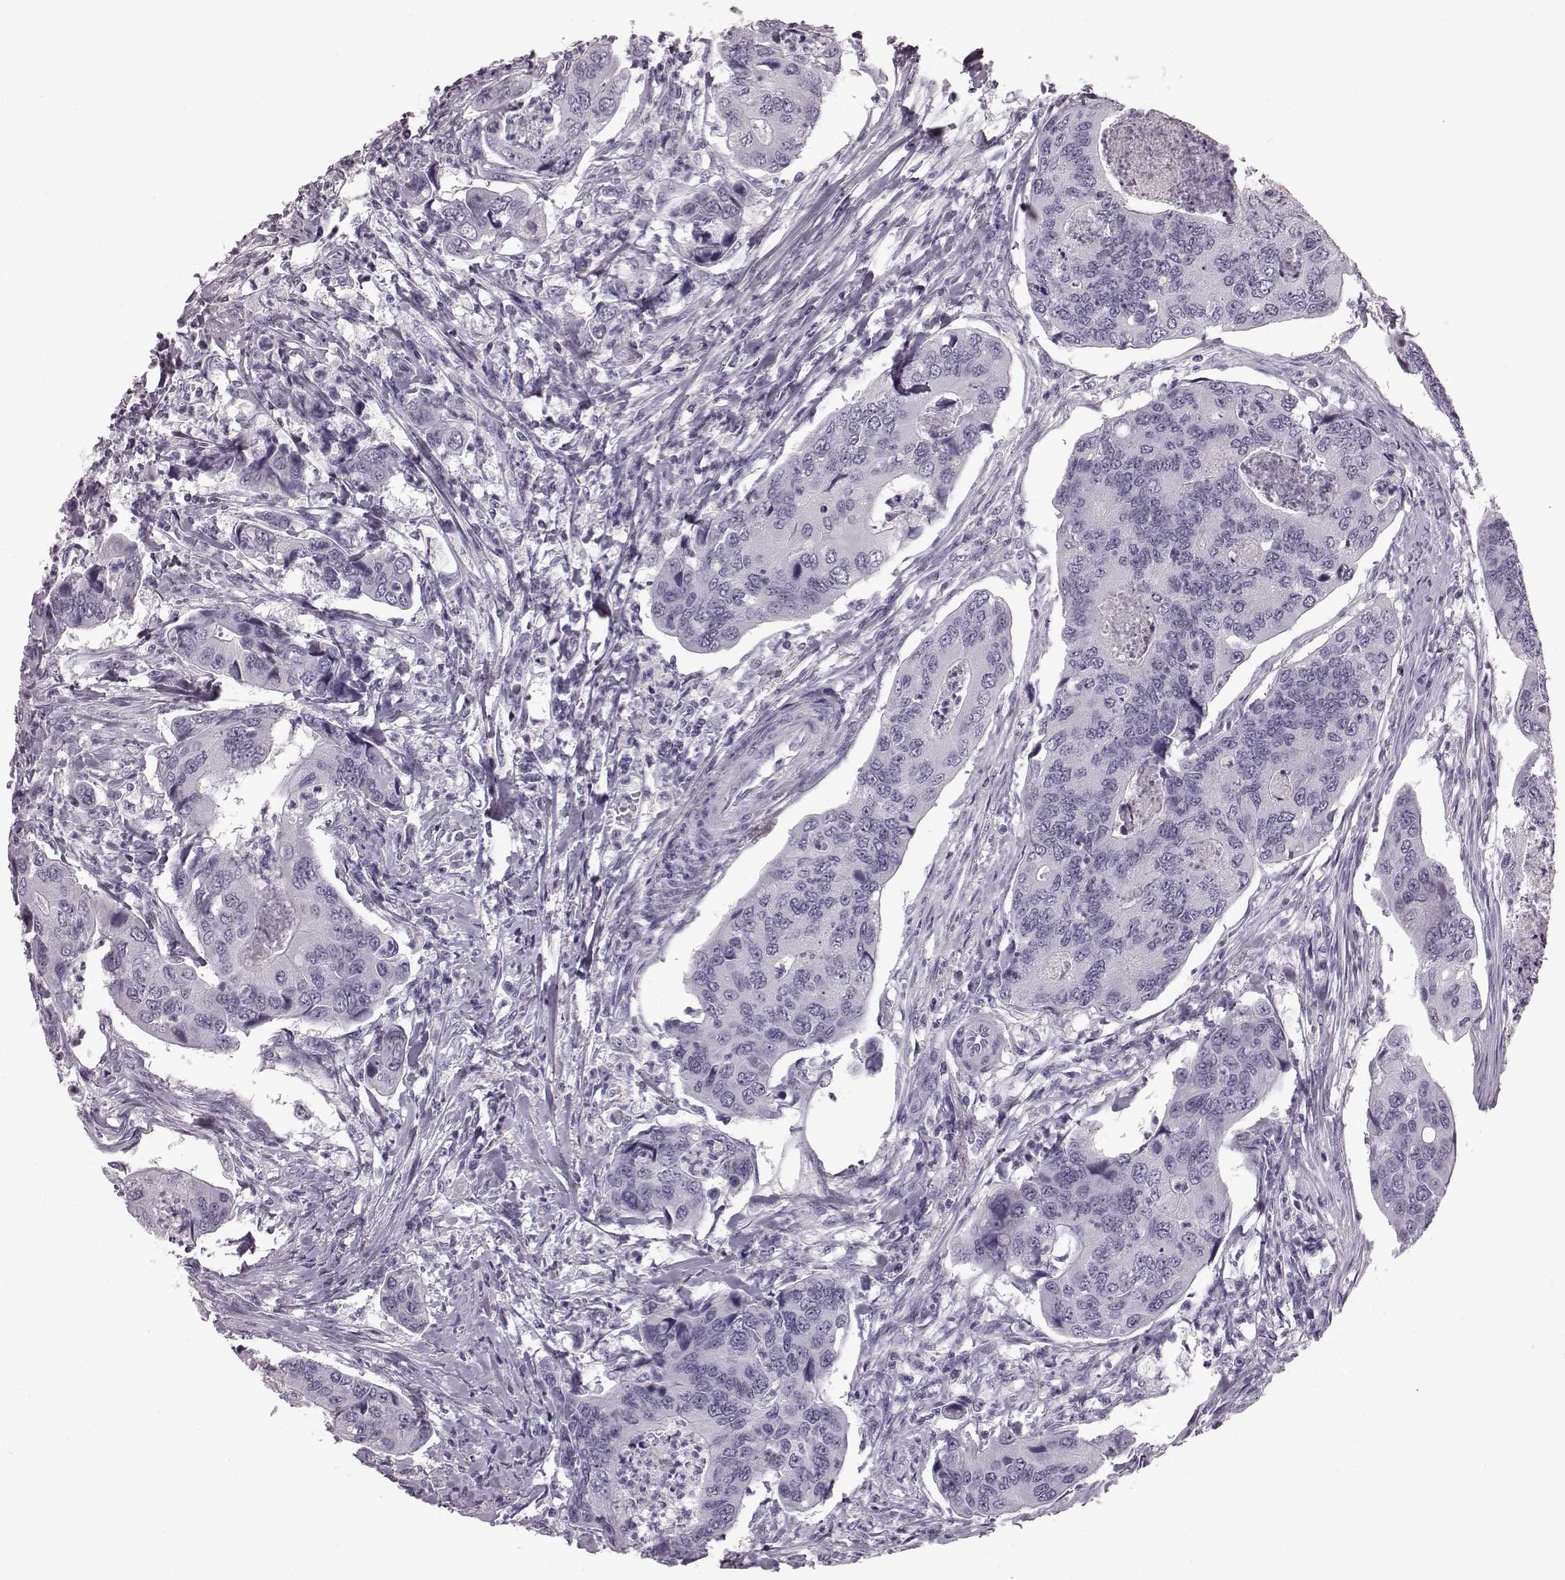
{"staining": {"intensity": "negative", "quantity": "none", "location": "none"}, "tissue": "colorectal cancer", "cell_type": "Tumor cells", "image_type": "cancer", "snomed": [{"axis": "morphology", "description": "Adenocarcinoma, NOS"}, {"axis": "topography", "description": "Colon"}], "caption": "This is an immunohistochemistry micrograph of colorectal cancer. There is no staining in tumor cells.", "gene": "AIPL1", "patient": {"sex": "female", "age": 67}}